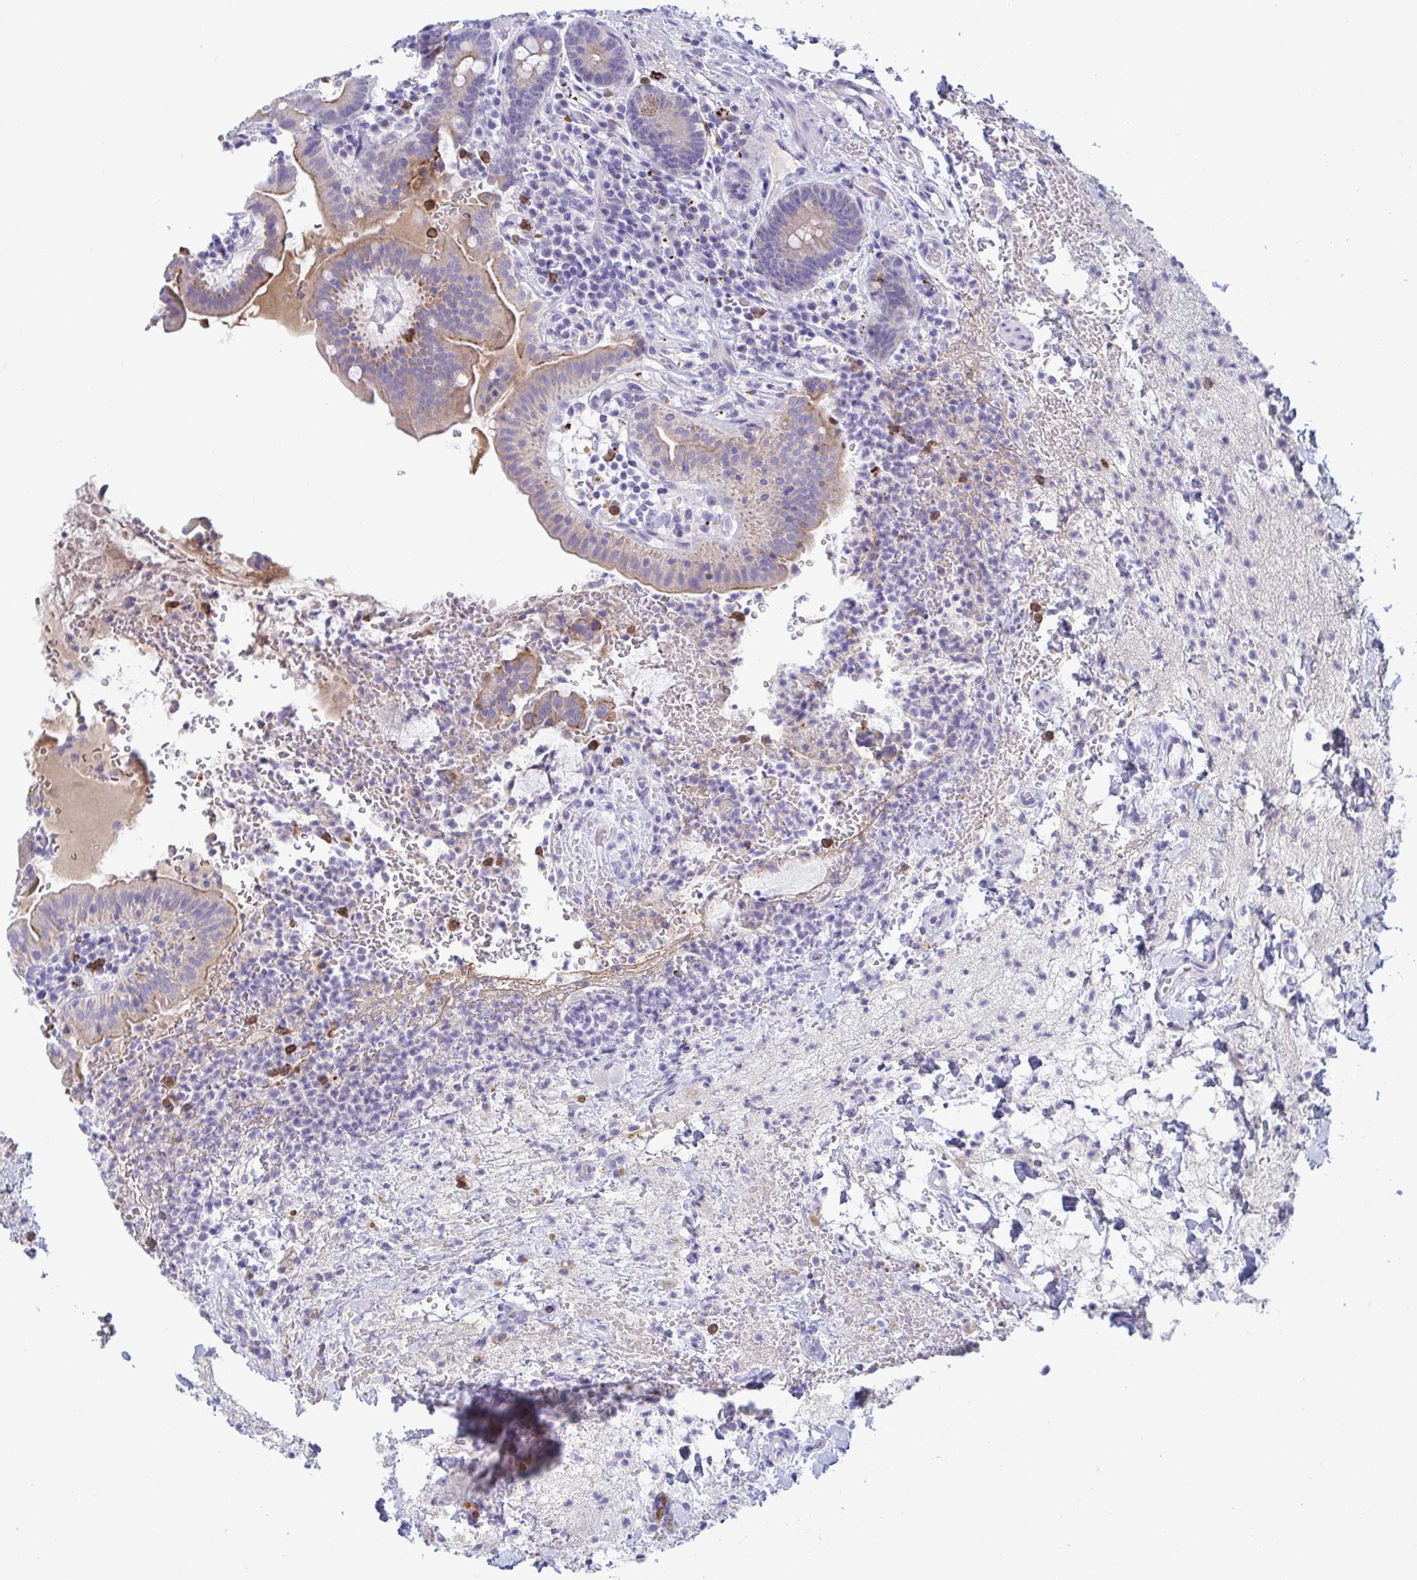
{"staining": {"intensity": "moderate", "quantity": "25%-75%", "location": "cytoplasmic/membranous"}, "tissue": "small intestine", "cell_type": "Glandular cells", "image_type": "normal", "snomed": [{"axis": "morphology", "description": "Normal tissue, NOS"}, {"axis": "topography", "description": "Small intestine"}], "caption": "Protein positivity by immunohistochemistry shows moderate cytoplasmic/membranous staining in about 25%-75% of glandular cells in normal small intestine.", "gene": "TAS2R38", "patient": {"sex": "male", "age": 26}}